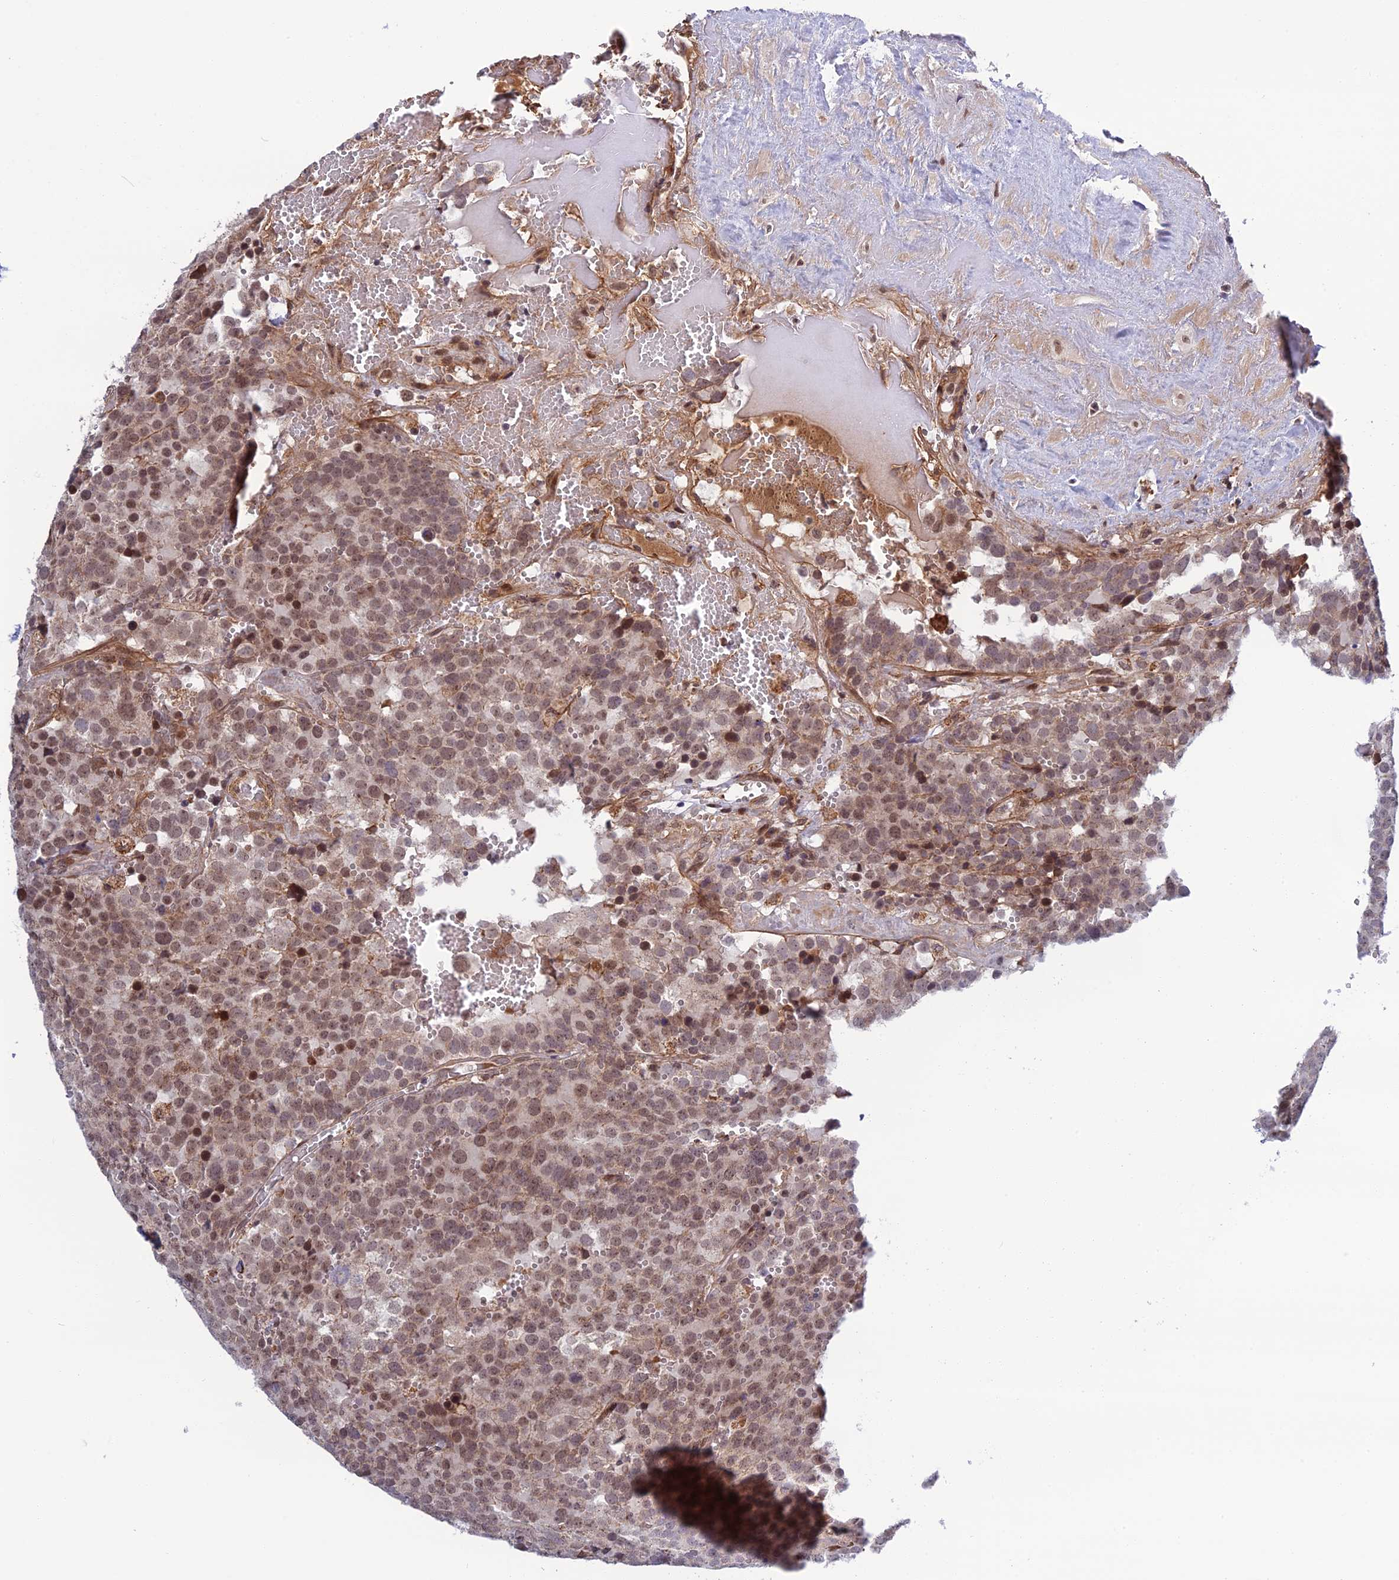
{"staining": {"intensity": "moderate", "quantity": ">75%", "location": "nuclear"}, "tissue": "testis cancer", "cell_type": "Tumor cells", "image_type": "cancer", "snomed": [{"axis": "morphology", "description": "Seminoma, NOS"}, {"axis": "topography", "description": "Testis"}], "caption": "This is an image of immunohistochemistry (IHC) staining of testis cancer (seminoma), which shows moderate staining in the nuclear of tumor cells.", "gene": "REXO1", "patient": {"sex": "male", "age": 71}}